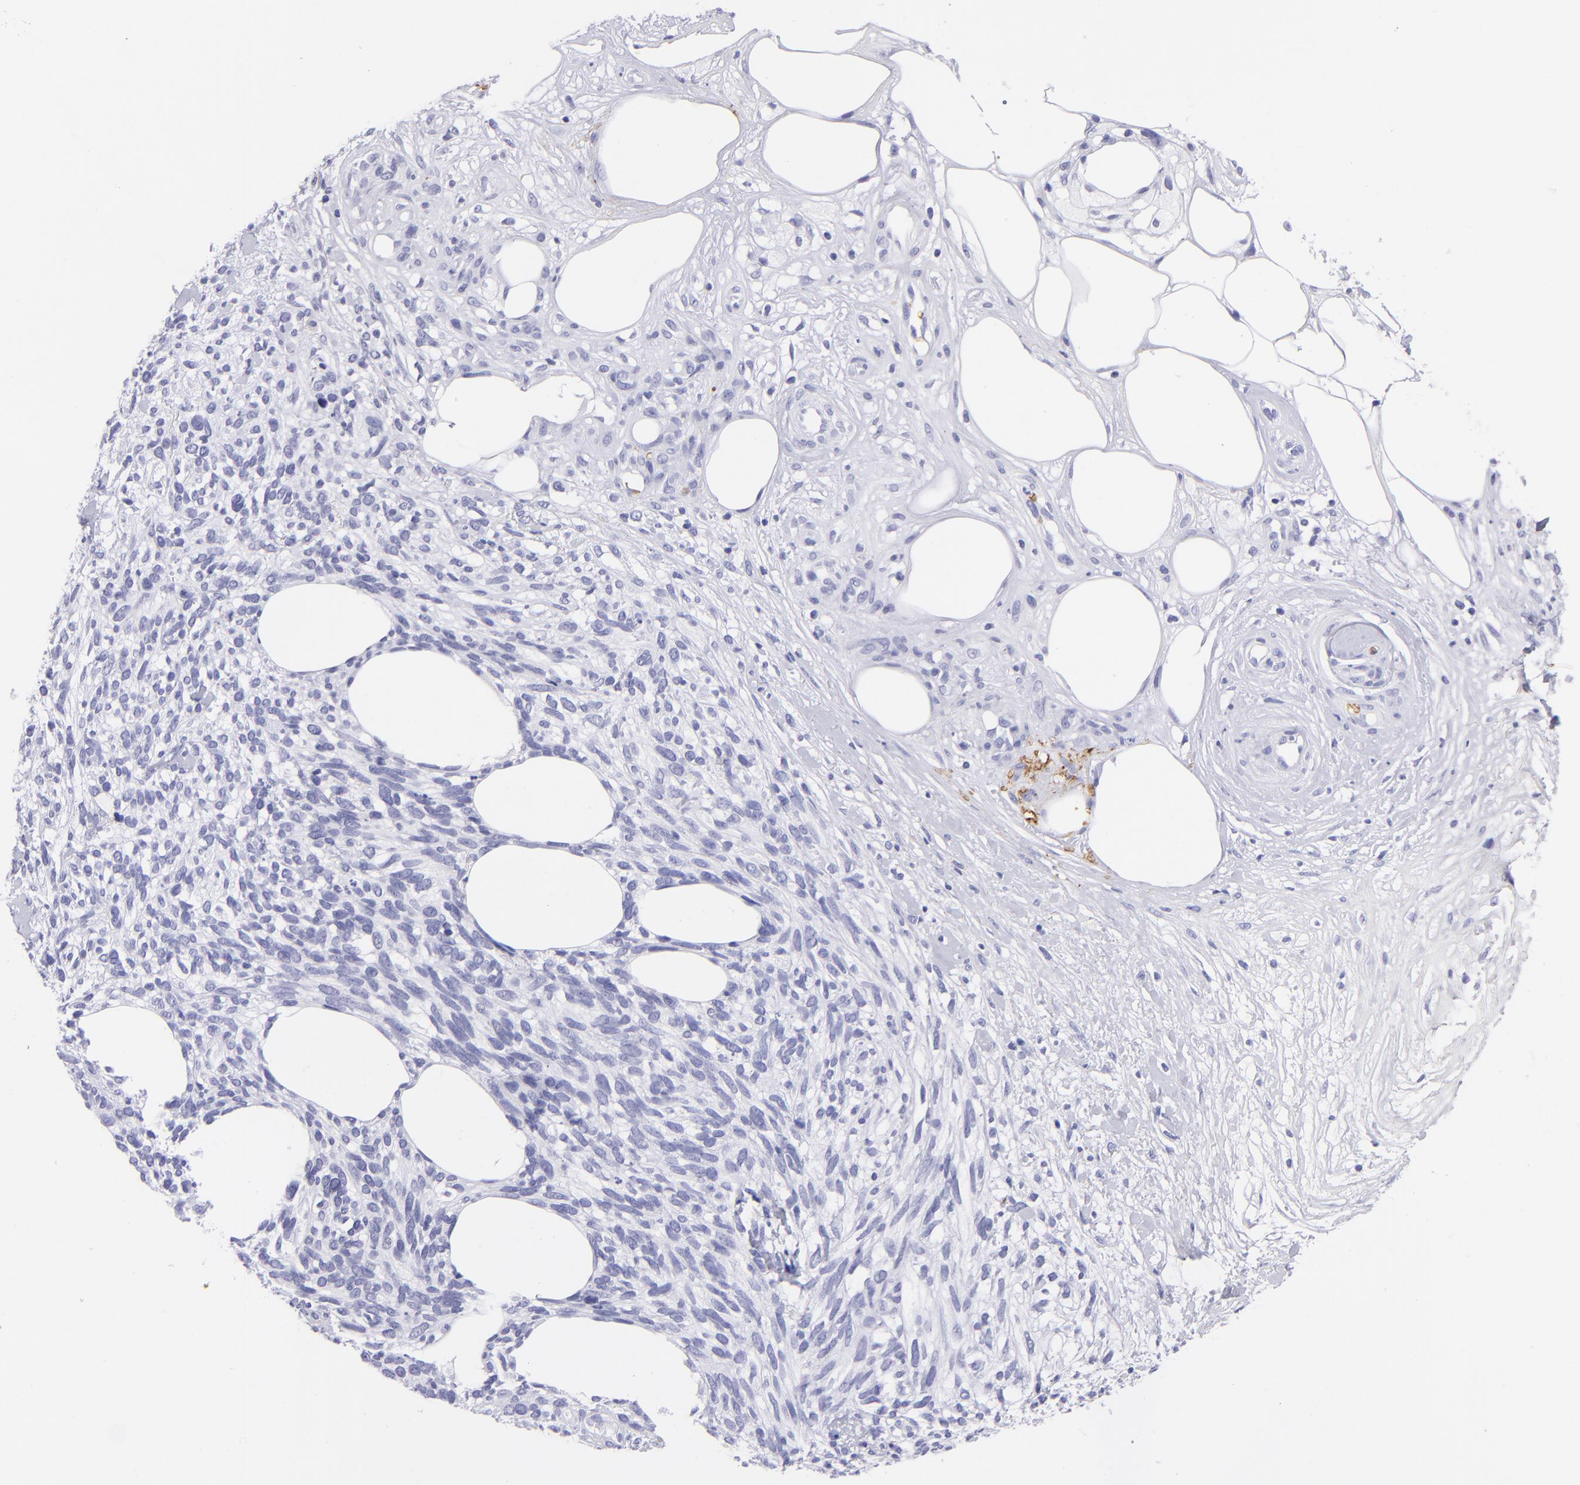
{"staining": {"intensity": "negative", "quantity": "none", "location": "none"}, "tissue": "melanoma", "cell_type": "Tumor cells", "image_type": "cancer", "snomed": [{"axis": "morphology", "description": "Malignant melanoma, NOS"}, {"axis": "topography", "description": "Skin"}], "caption": "Protein analysis of malignant melanoma demonstrates no significant positivity in tumor cells.", "gene": "GYPA", "patient": {"sex": "female", "age": 85}}